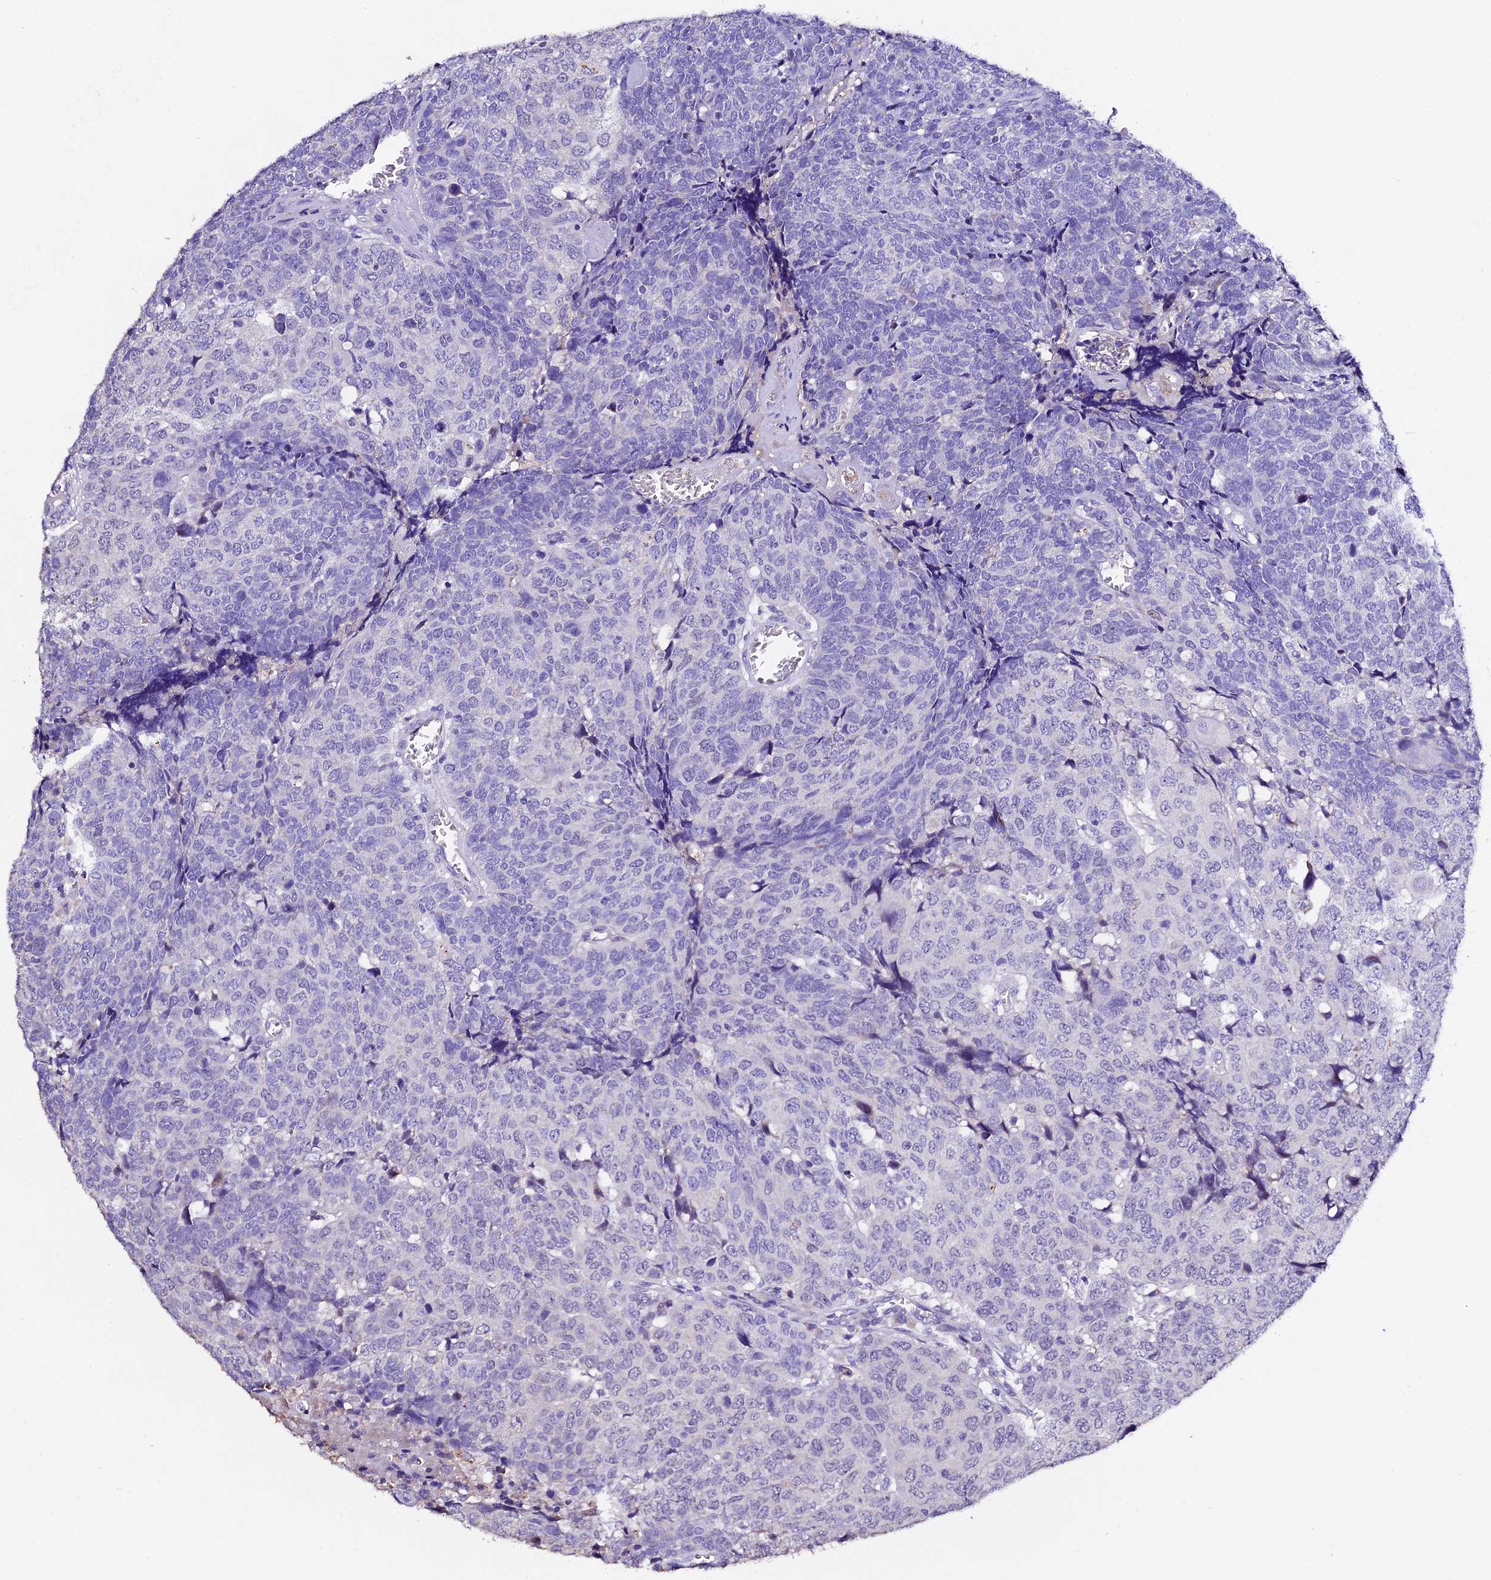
{"staining": {"intensity": "negative", "quantity": "none", "location": "none"}, "tissue": "head and neck cancer", "cell_type": "Tumor cells", "image_type": "cancer", "snomed": [{"axis": "morphology", "description": "Squamous cell carcinoma, NOS"}, {"axis": "topography", "description": "Head-Neck"}], "caption": "There is no significant staining in tumor cells of head and neck cancer (squamous cell carcinoma). (Immunohistochemistry (ihc), brightfield microscopy, high magnification).", "gene": "FBXW9", "patient": {"sex": "male", "age": 66}}